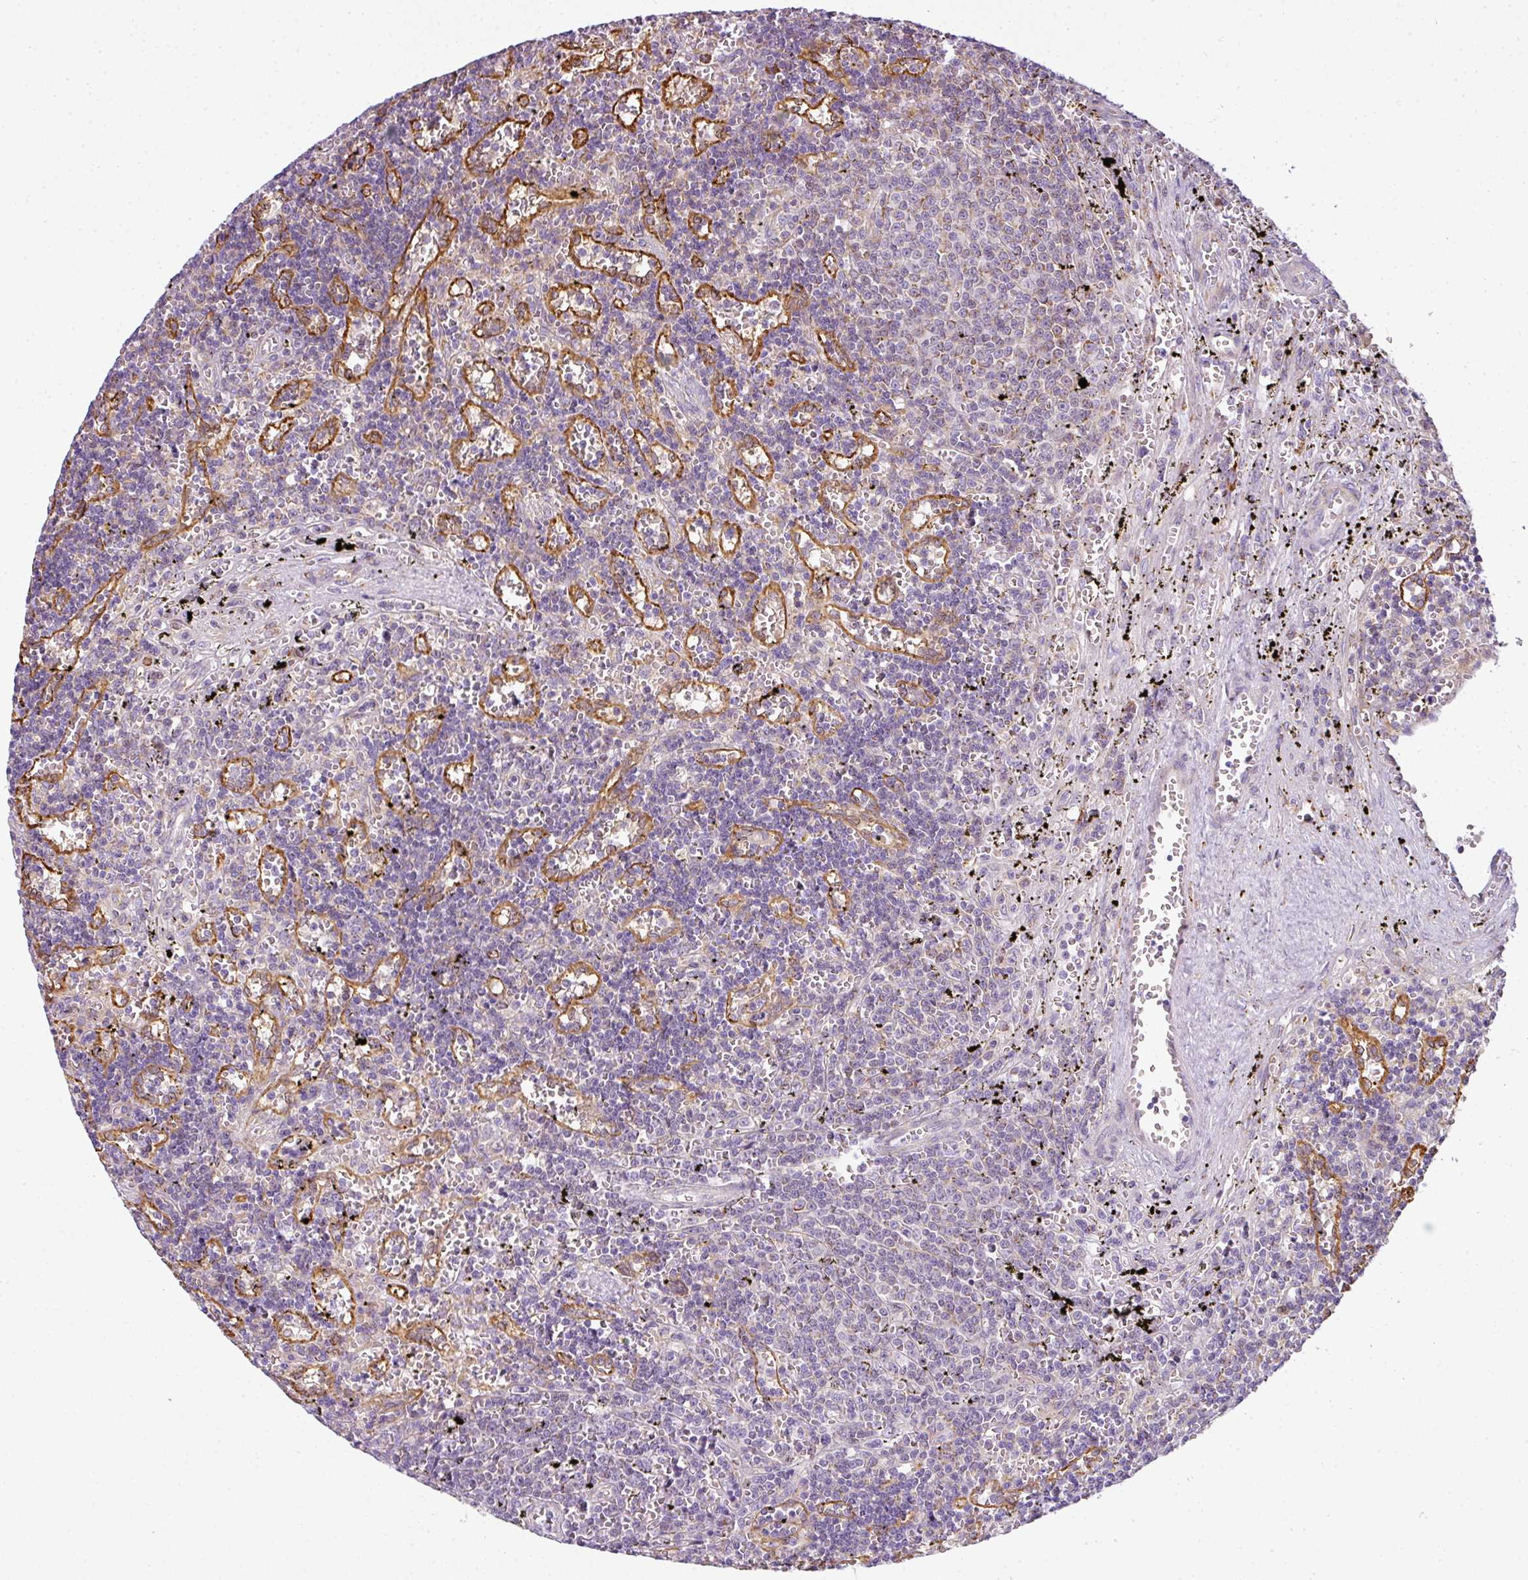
{"staining": {"intensity": "negative", "quantity": "none", "location": "none"}, "tissue": "lymphoma", "cell_type": "Tumor cells", "image_type": "cancer", "snomed": [{"axis": "morphology", "description": "Malignant lymphoma, non-Hodgkin's type, Low grade"}, {"axis": "topography", "description": "Spleen"}], "caption": "A high-resolution photomicrograph shows immunohistochemistry (IHC) staining of low-grade malignant lymphoma, non-Hodgkin's type, which shows no significant positivity in tumor cells.", "gene": "ANKRD18A", "patient": {"sex": "male", "age": 60}}